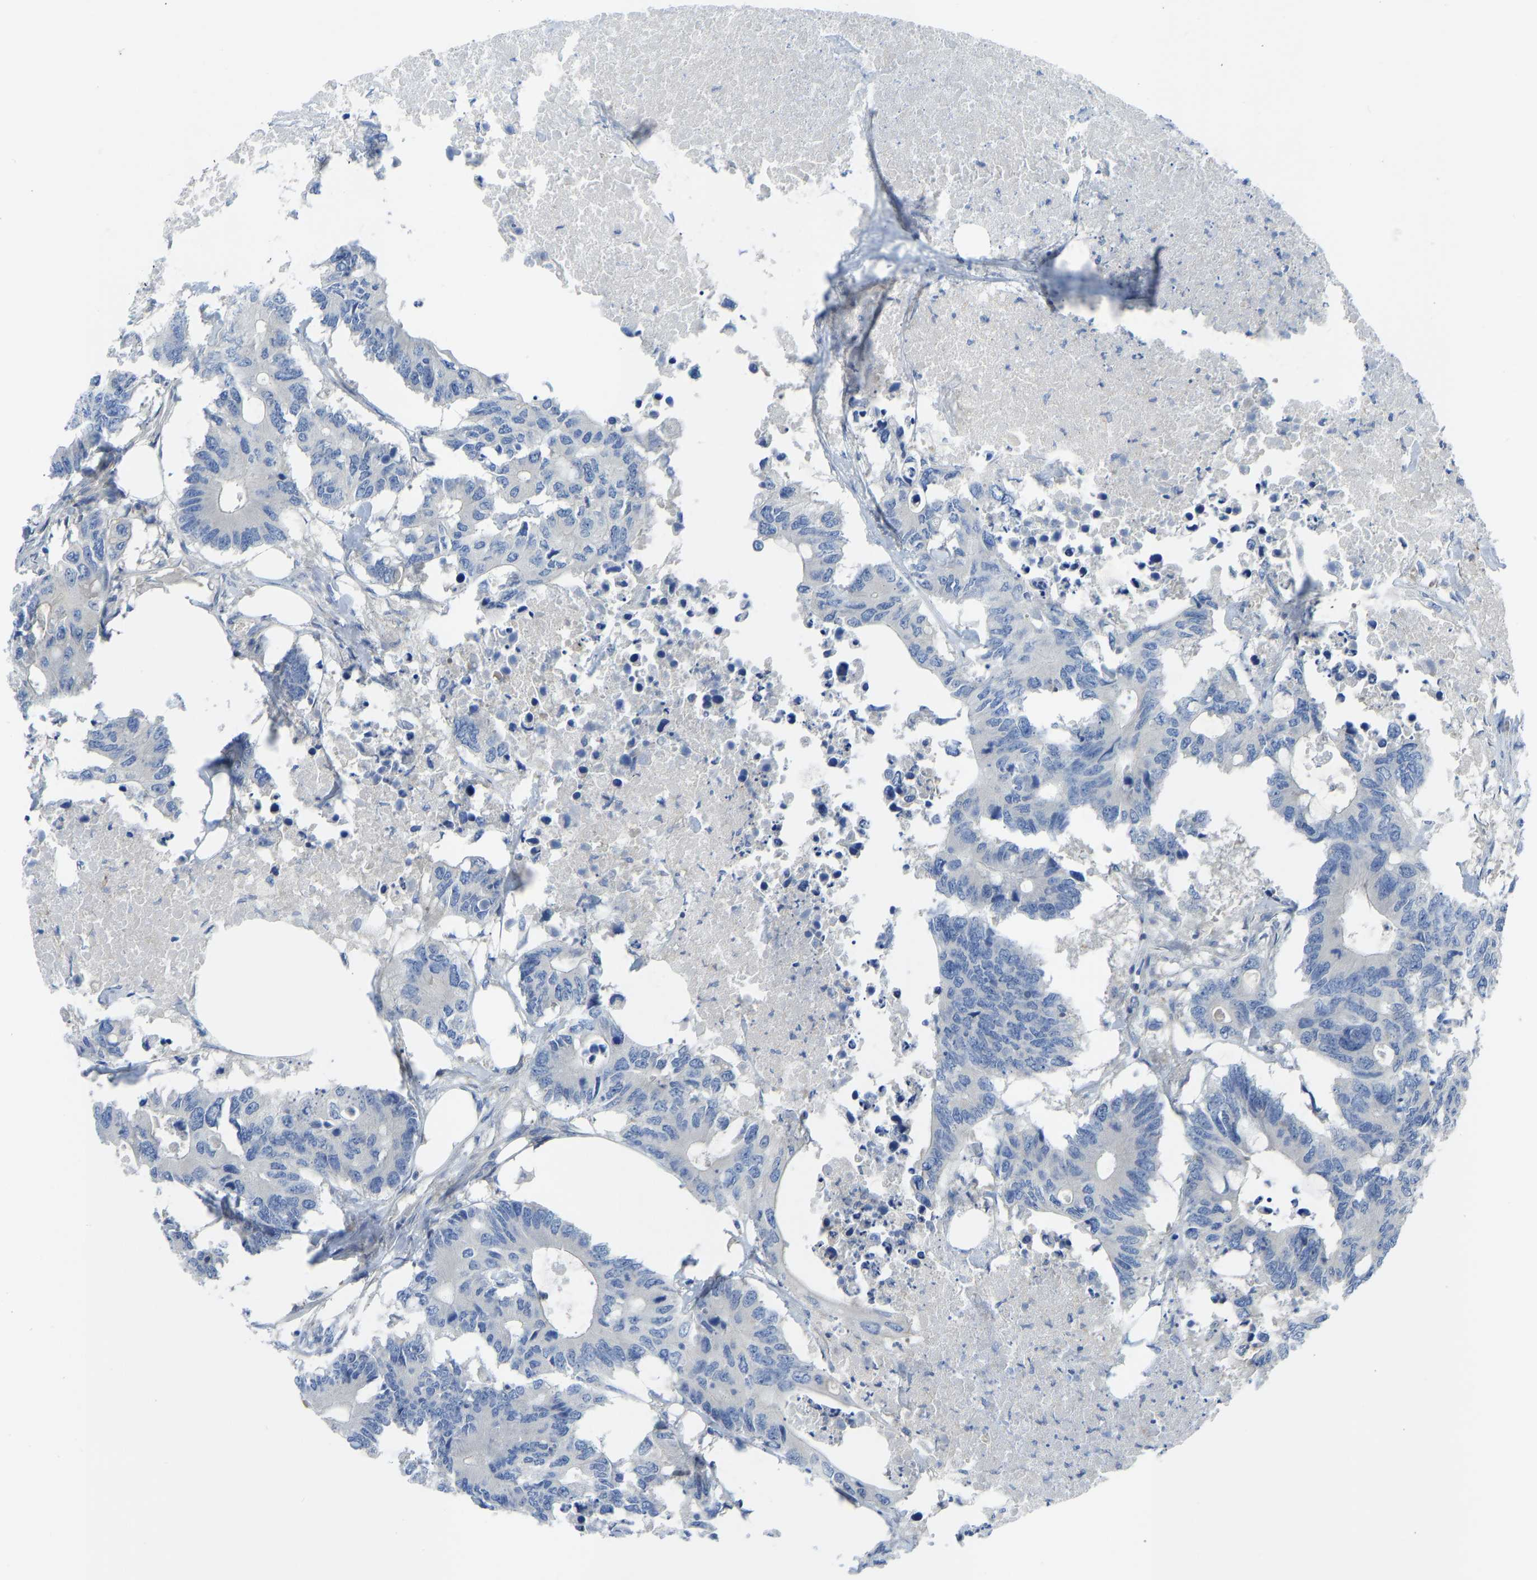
{"staining": {"intensity": "negative", "quantity": "none", "location": "none"}, "tissue": "colorectal cancer", "cell_type": "Tumor cells", "image_type": "cancer", "snomed": [{"axis": "morphology", "description": "Adenocarcinoma, NOS"}, {"axis": "topography", "description": "Colon"}], "caption": "Immunohistochemical staining of colorectal cancer (adenocarcinoma) displays no significant expression in tumor cells.", "gene": "PPP3CA", "patient": {"sex": "male", "age": 71}}